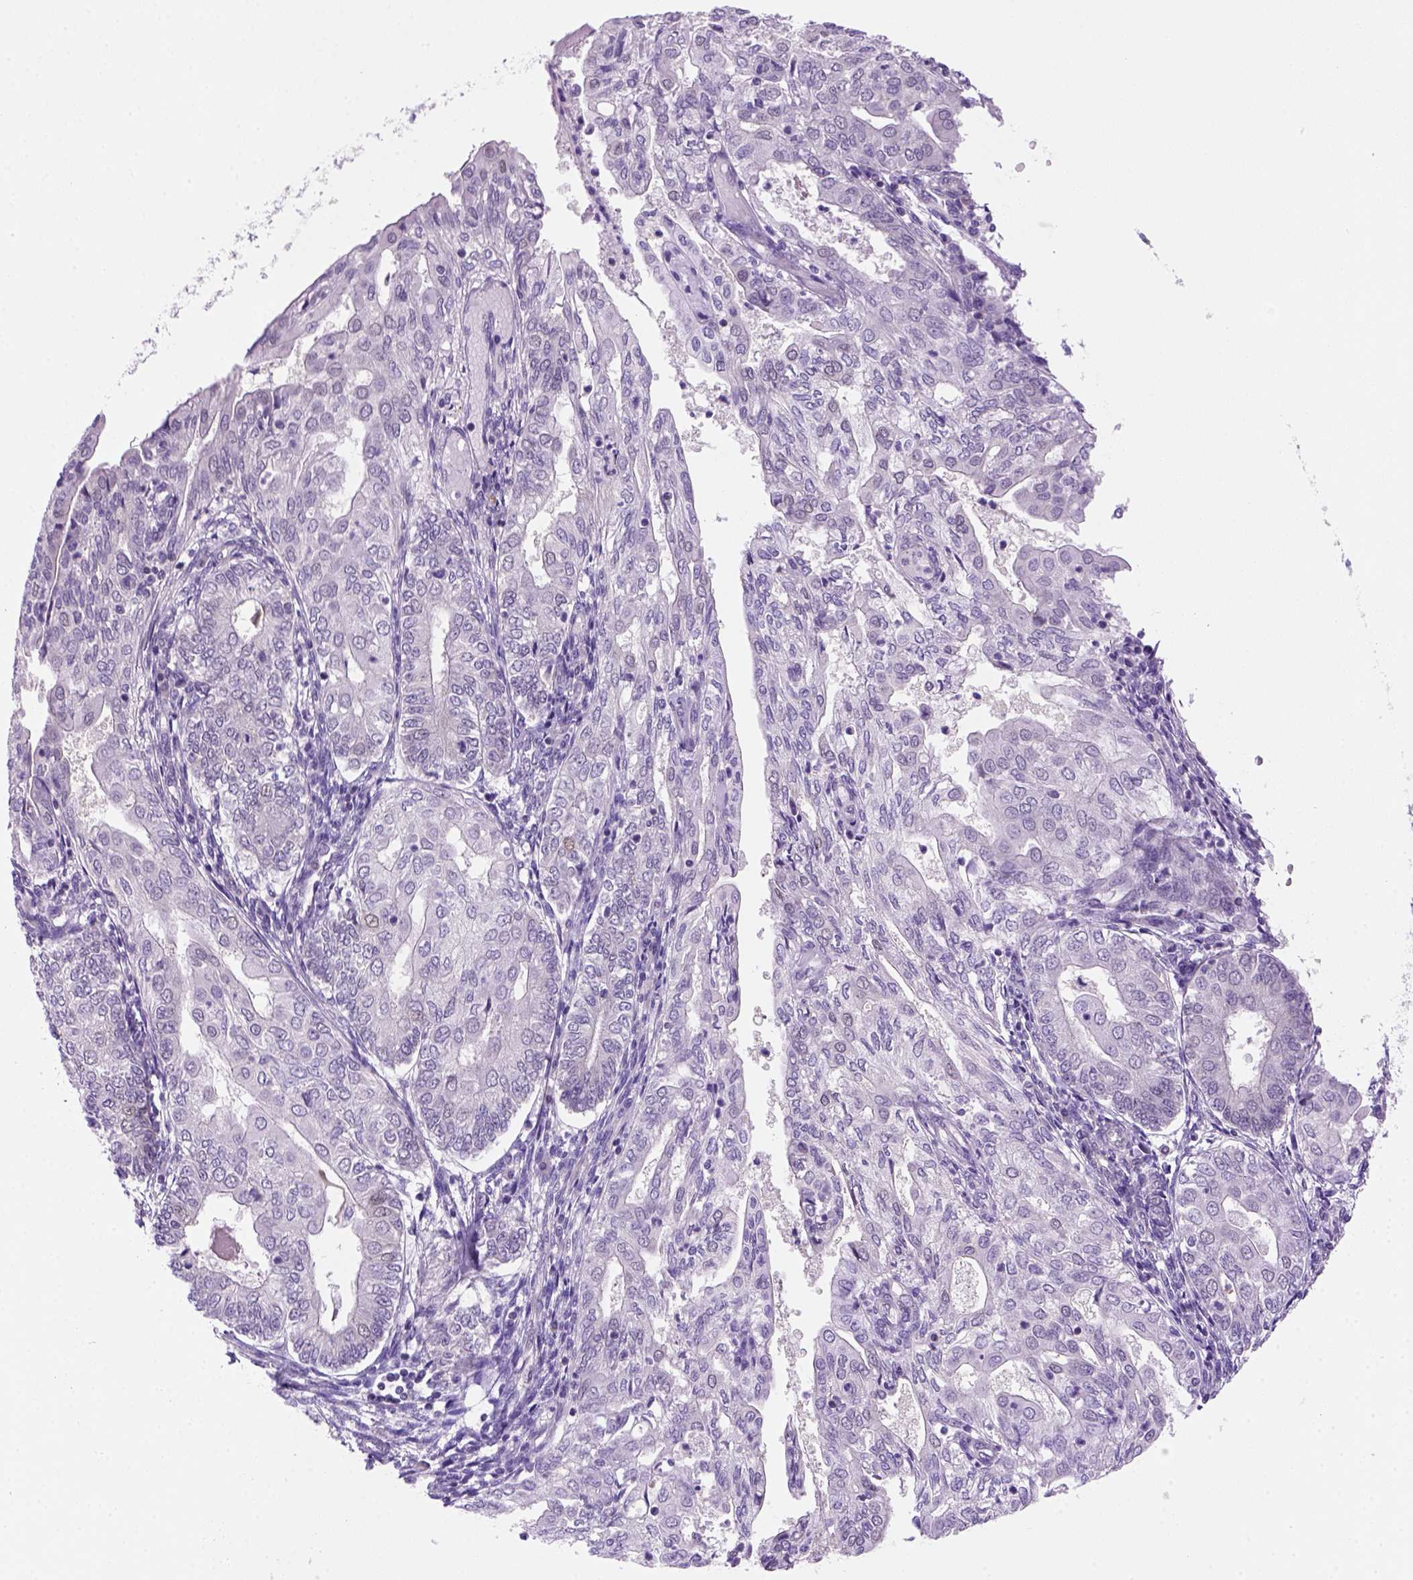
{"staining": {"intensity": "negative", "quantity": "none", "location": "none"}, "tissue": "endometrial cancer", "cell_type": "Tumor cells", "image_type": "cancer", "snomed": [{"axis": "morphology", "description": "Adenocarcinoma, NOS"}, {"axis": "topography", "description": "Endometrium"}], "caption": "IHC photomicrograph of neoplastic tissue: endometrial adenocarcinoma stained with DAB (3,3'-diaminobenzidine) shows no significant protein expression in tumor cells.", "gene": "MGMT", "patient": {"sex": "female", "age": 68}}